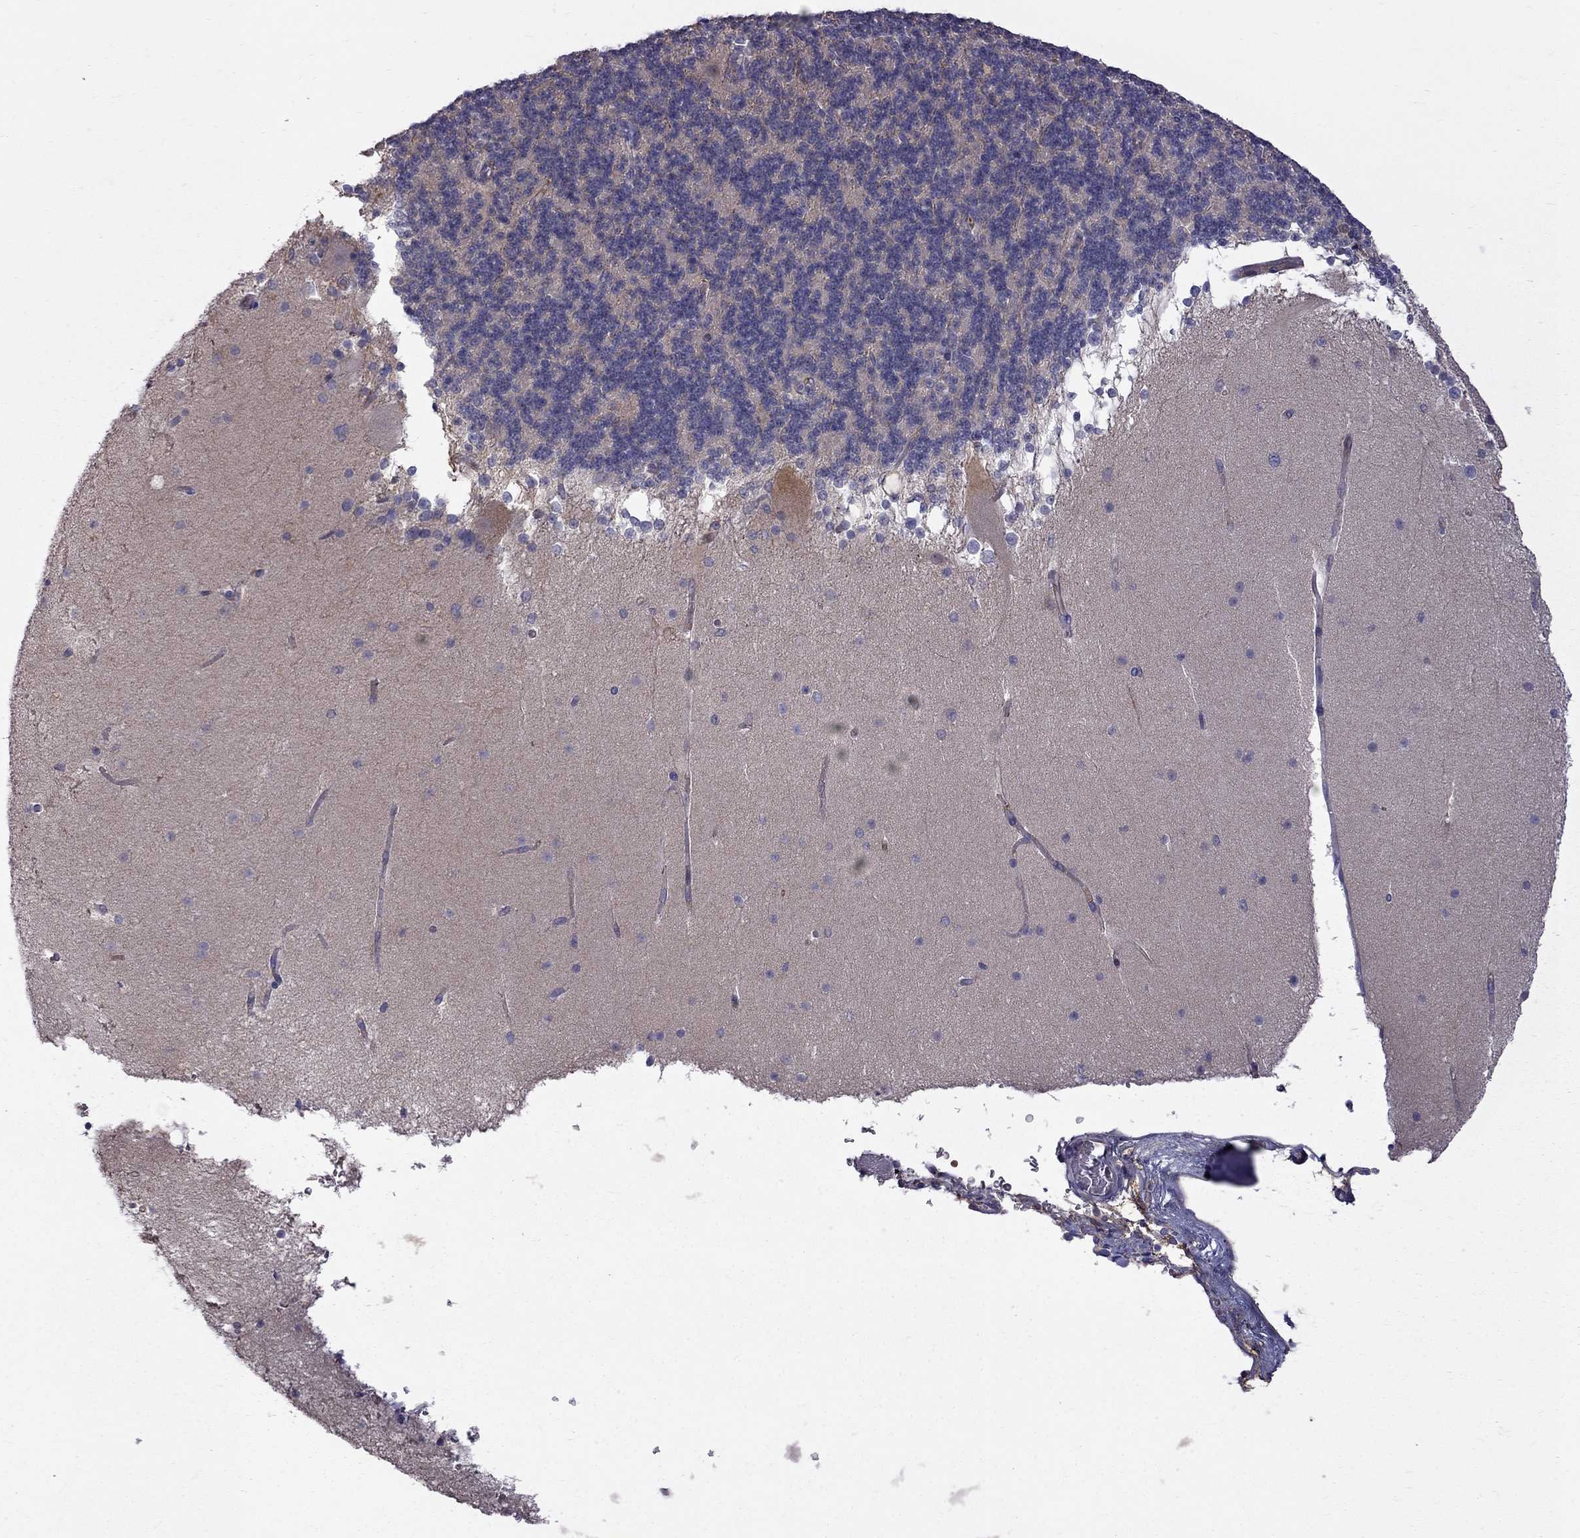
{"staining": {"intensity": "negative", "quantity": "none", "location": "none"}, "tissue": "cerebellum", "cell_type": "Cells in granular layer", "image_type": "normal", "snomed": [{"axis": "morphology", "description": "Normal tissue, NOS"}, {"axis": "topography", "description": "Cerebellum"}], "caption": "Immunohistochemistry (IHC) photomicrograph of unremarkable cerebellum stained for a protein (brown), which reveals no staining in cells in granular layer. The staining is performed using DAB (3,3'-diaminobenzidine) brown chromogen with nuclei counter-stained in using hematoxylin.", "gene": "EIF4E3", "patient": {"sex": "female", "age": 19}}